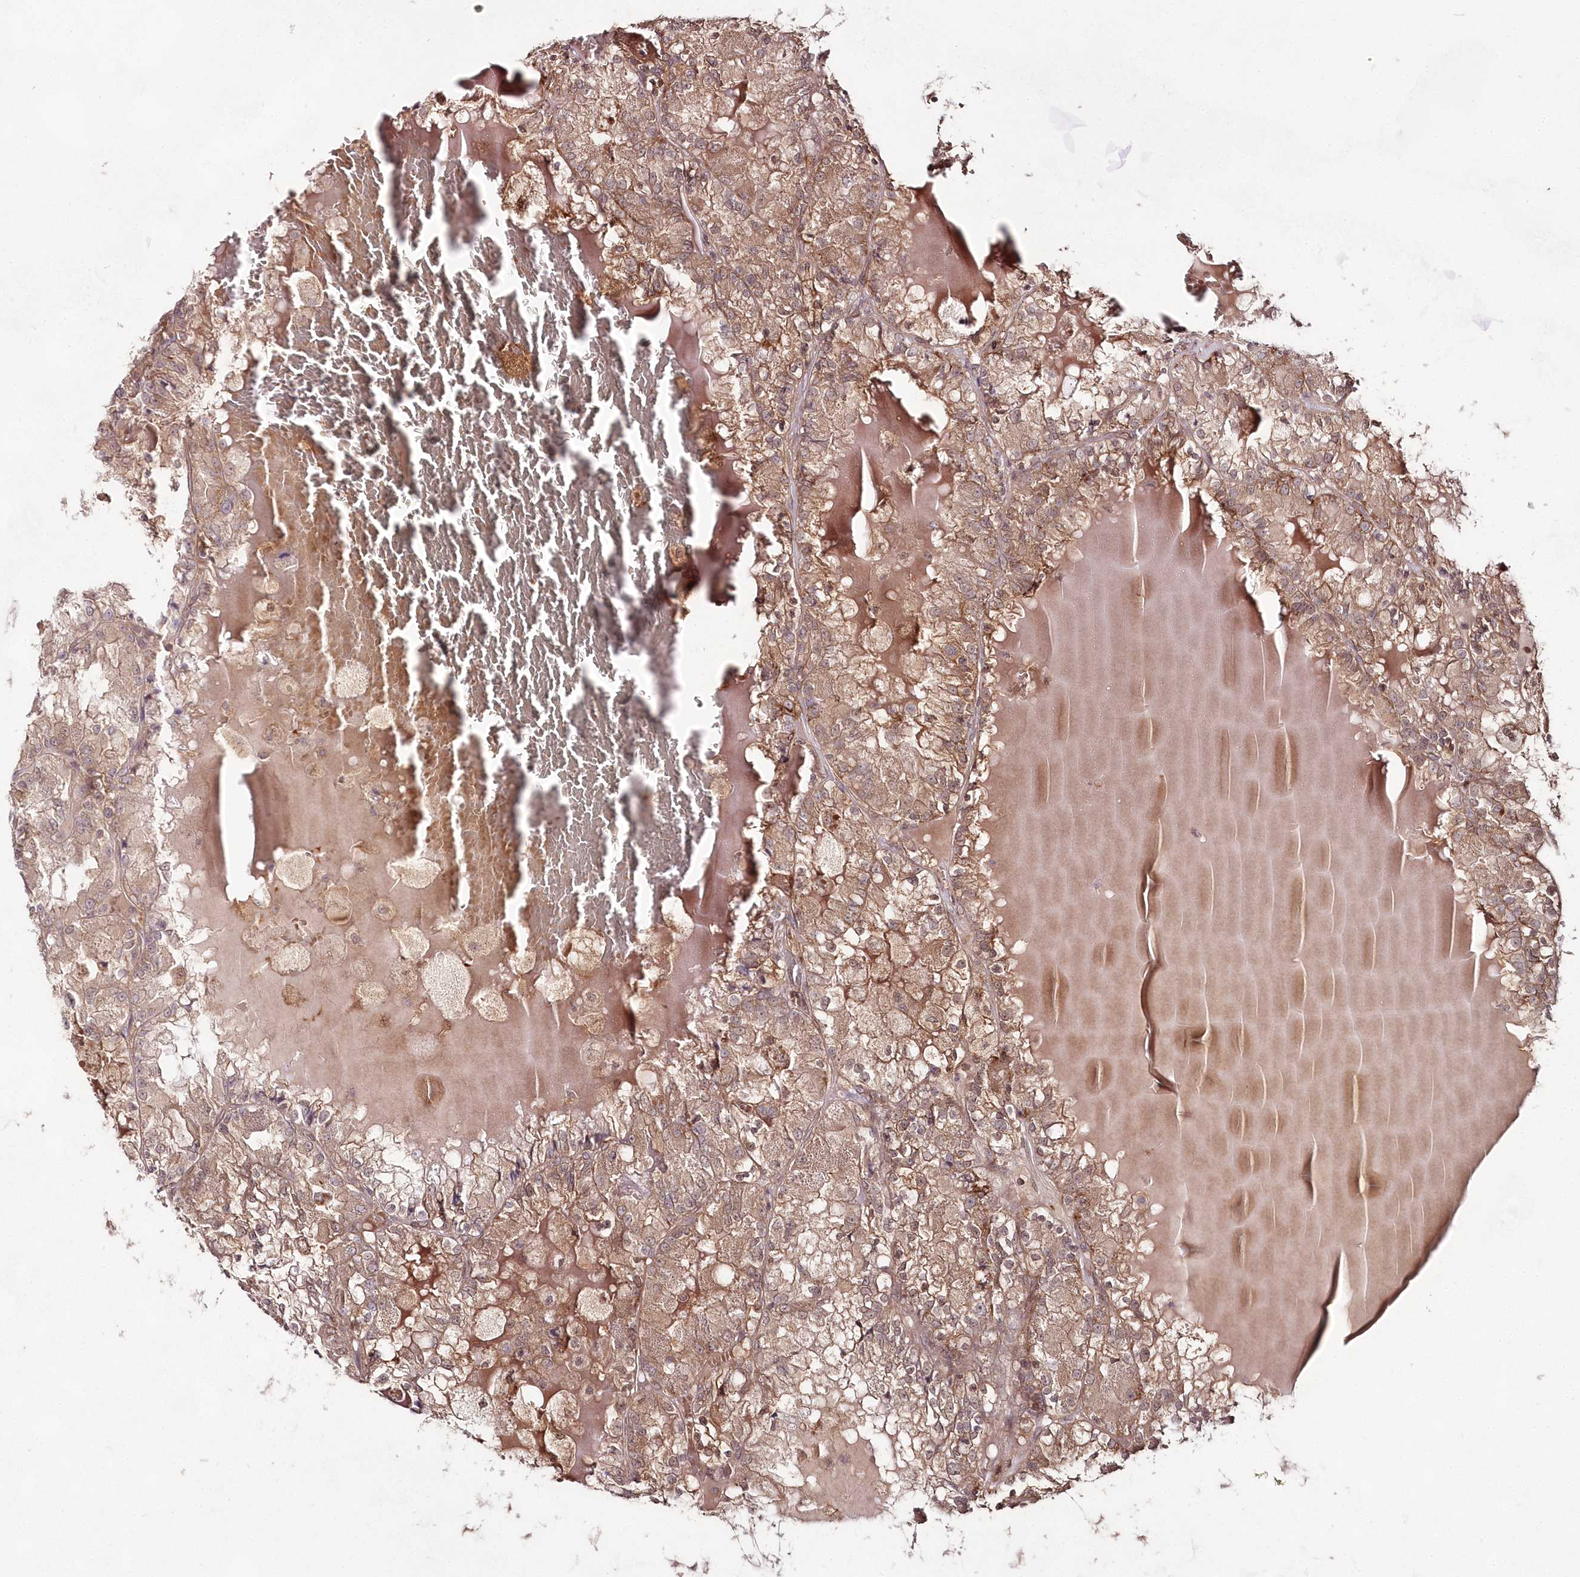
{"staining": {"intensity": "moderate", "quantity": ">75%", "location": "cytoplasmic/membranous"}, "tissue": "renal cancer", "cell_type": "Tumor cells", "image_type": "cancer", "snomed": [{"axis": "morphology", "description": "Adenocarcinoma, NOS"}, {"axis": "topography", "description": "Kidney"}], "caption": "Human renal cancer stained for a protein (brown) reveals moderate cytoplasmic/membranous positive expression in approximately >75% of tumor cells.", "gene": "IMPA1", "patient": {"sex": "female", "age": 56}}